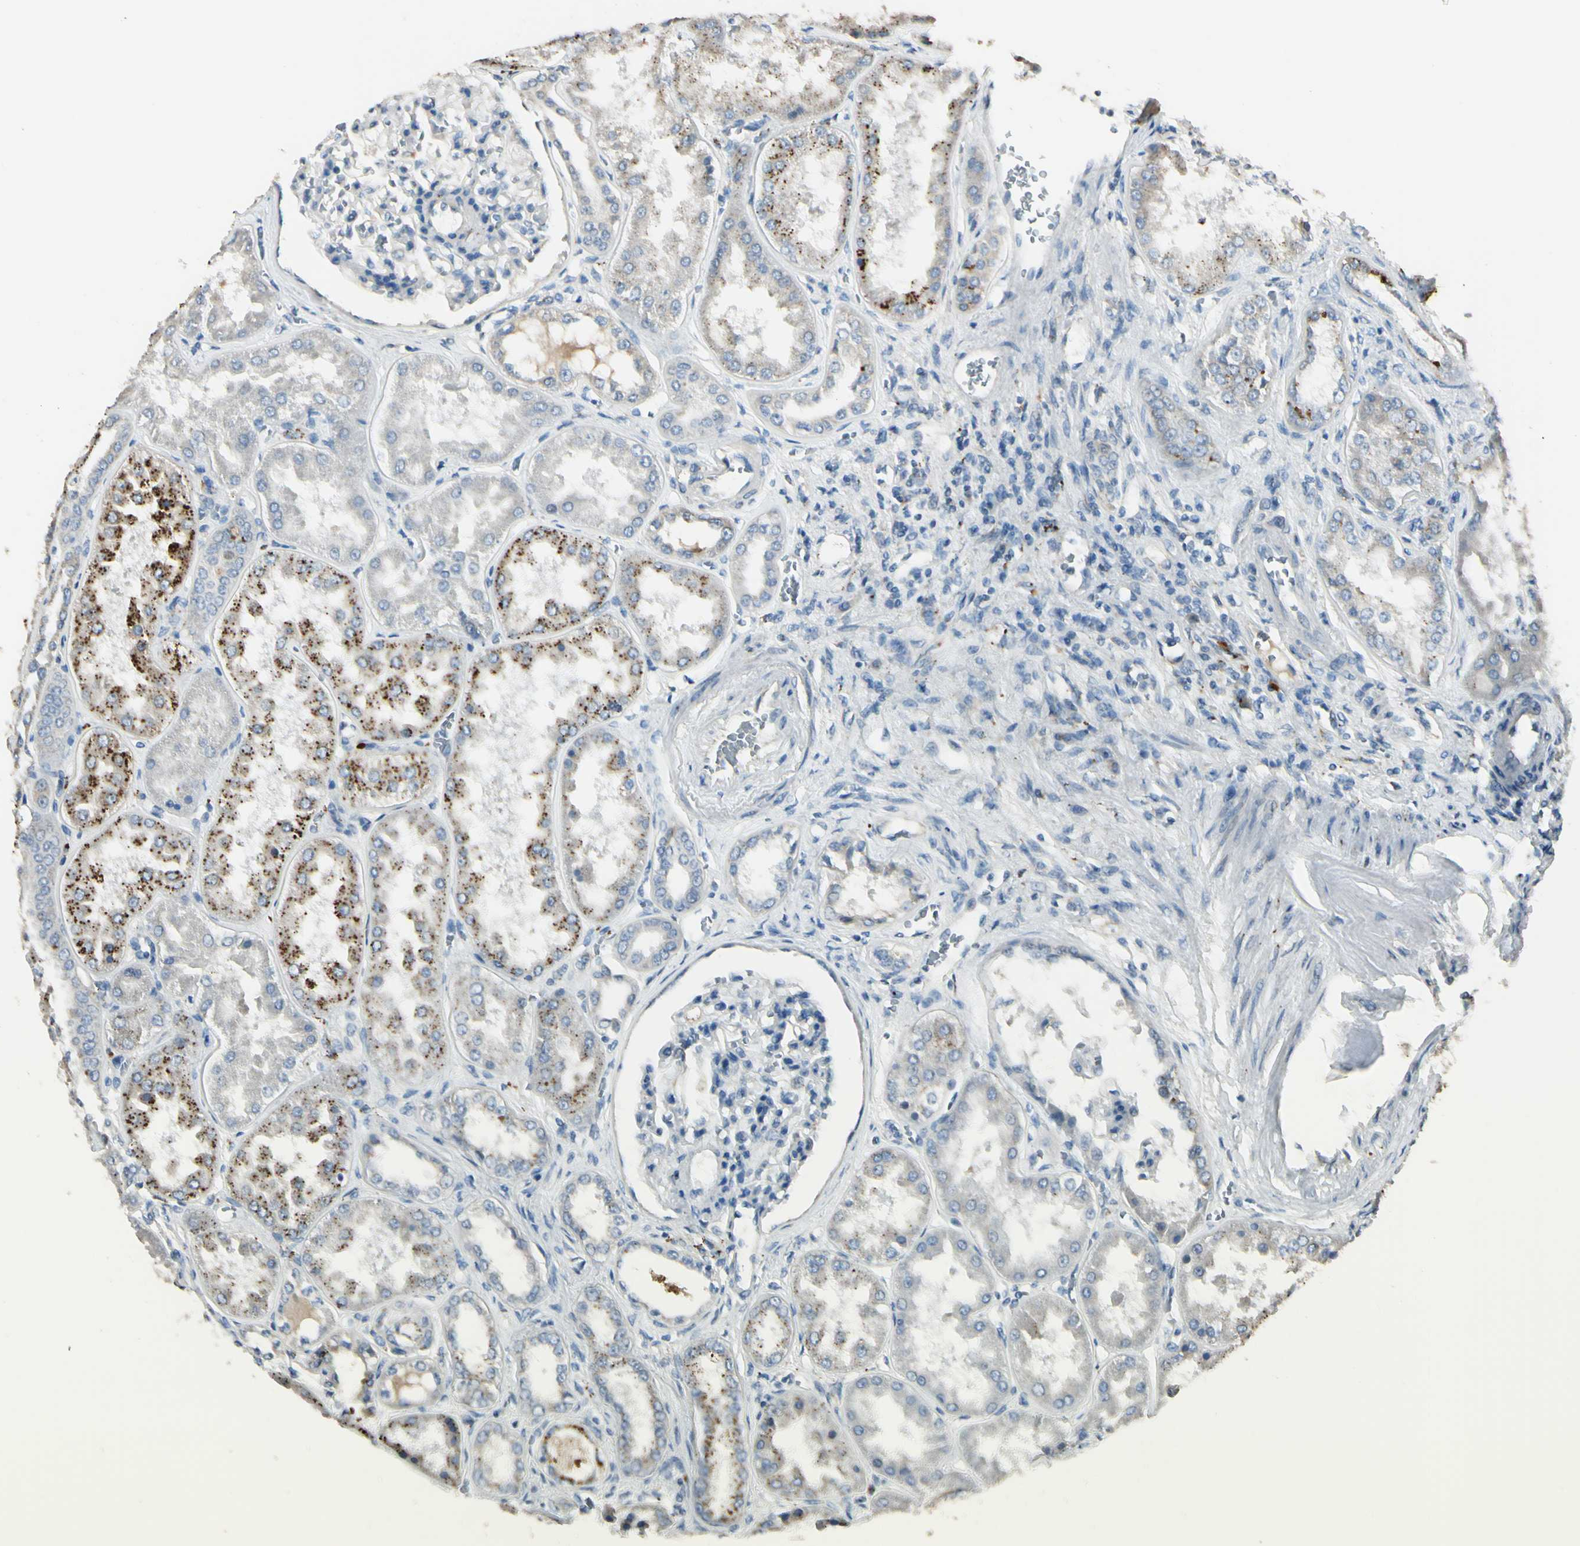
{"staining": {"intensity": "negative", "quantity": "none", "location": "none"}, "tissue": "kidney", "cell_type": "Cells in glomeruli", "image_type": "normal", "snomed": [{"axis": "morphology", "description": "Normal tissue, NOS"}, {"axis": "topography", "description": "Kidney"}], "caption": "The micrograph demonstrates no significant positivity in cells in glomeruli of kidney. (IHC, brightfield microscopy, high magnification).", "gene": "ANGPTL1", "patient": {"sex": "female", "age": 56}}